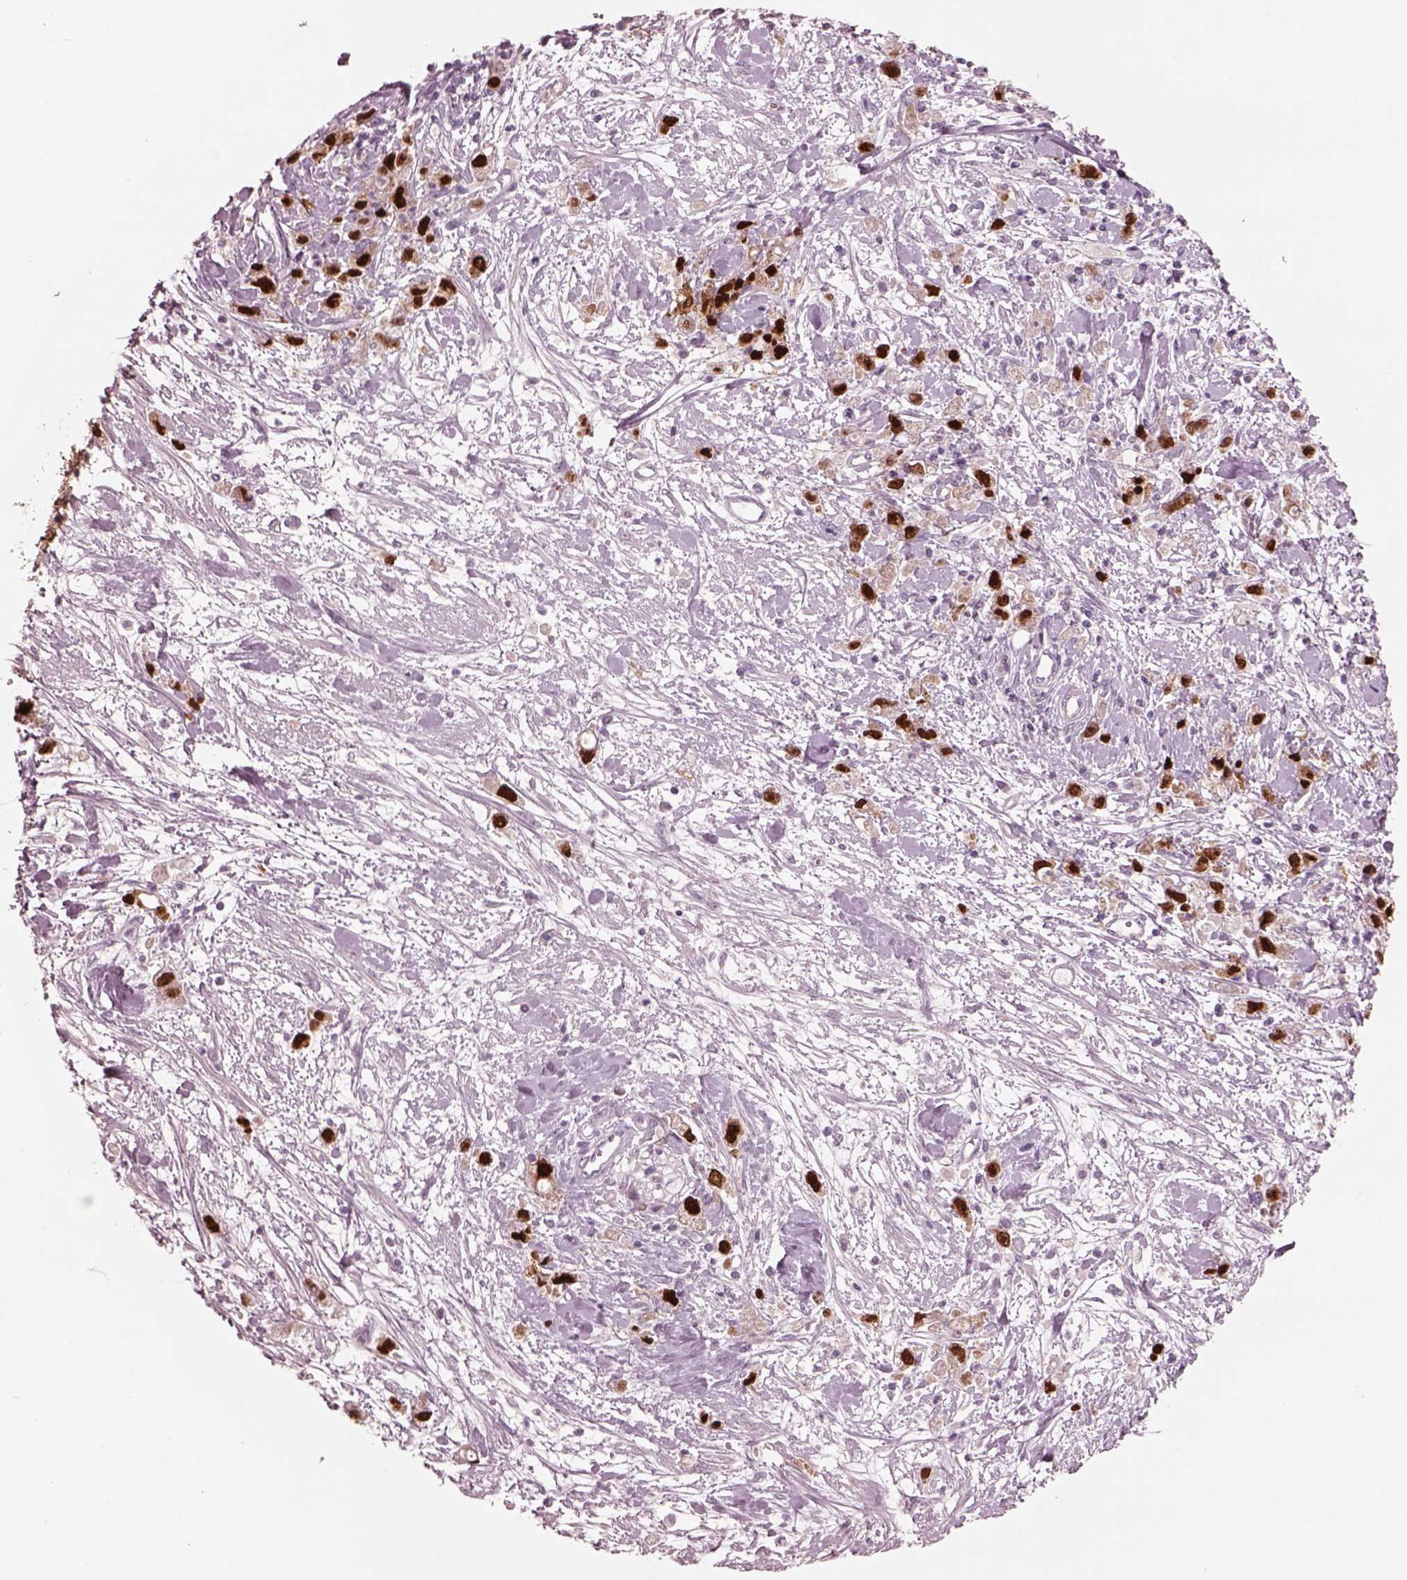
{"staining": {"intensity": "strong", "quantity": ">75%", "location": "nuclear"}, "tissue": "stomach cancer", "cell_type": "Tumor cells", "image_type": "cancer", "snomed": [{"axis": "morphology", "description": "Adenocarcinoma, NOS"}, {"axis": "topography", "description": "Stomach"}], "caption": "Brown immunohistochemical staining in human adenocarcinoma (stomach) displays strong nuclear positivity in about >75% of tumor cells.", "gene": "SOX9", "patient": {"sex": "female", "age": 59}}